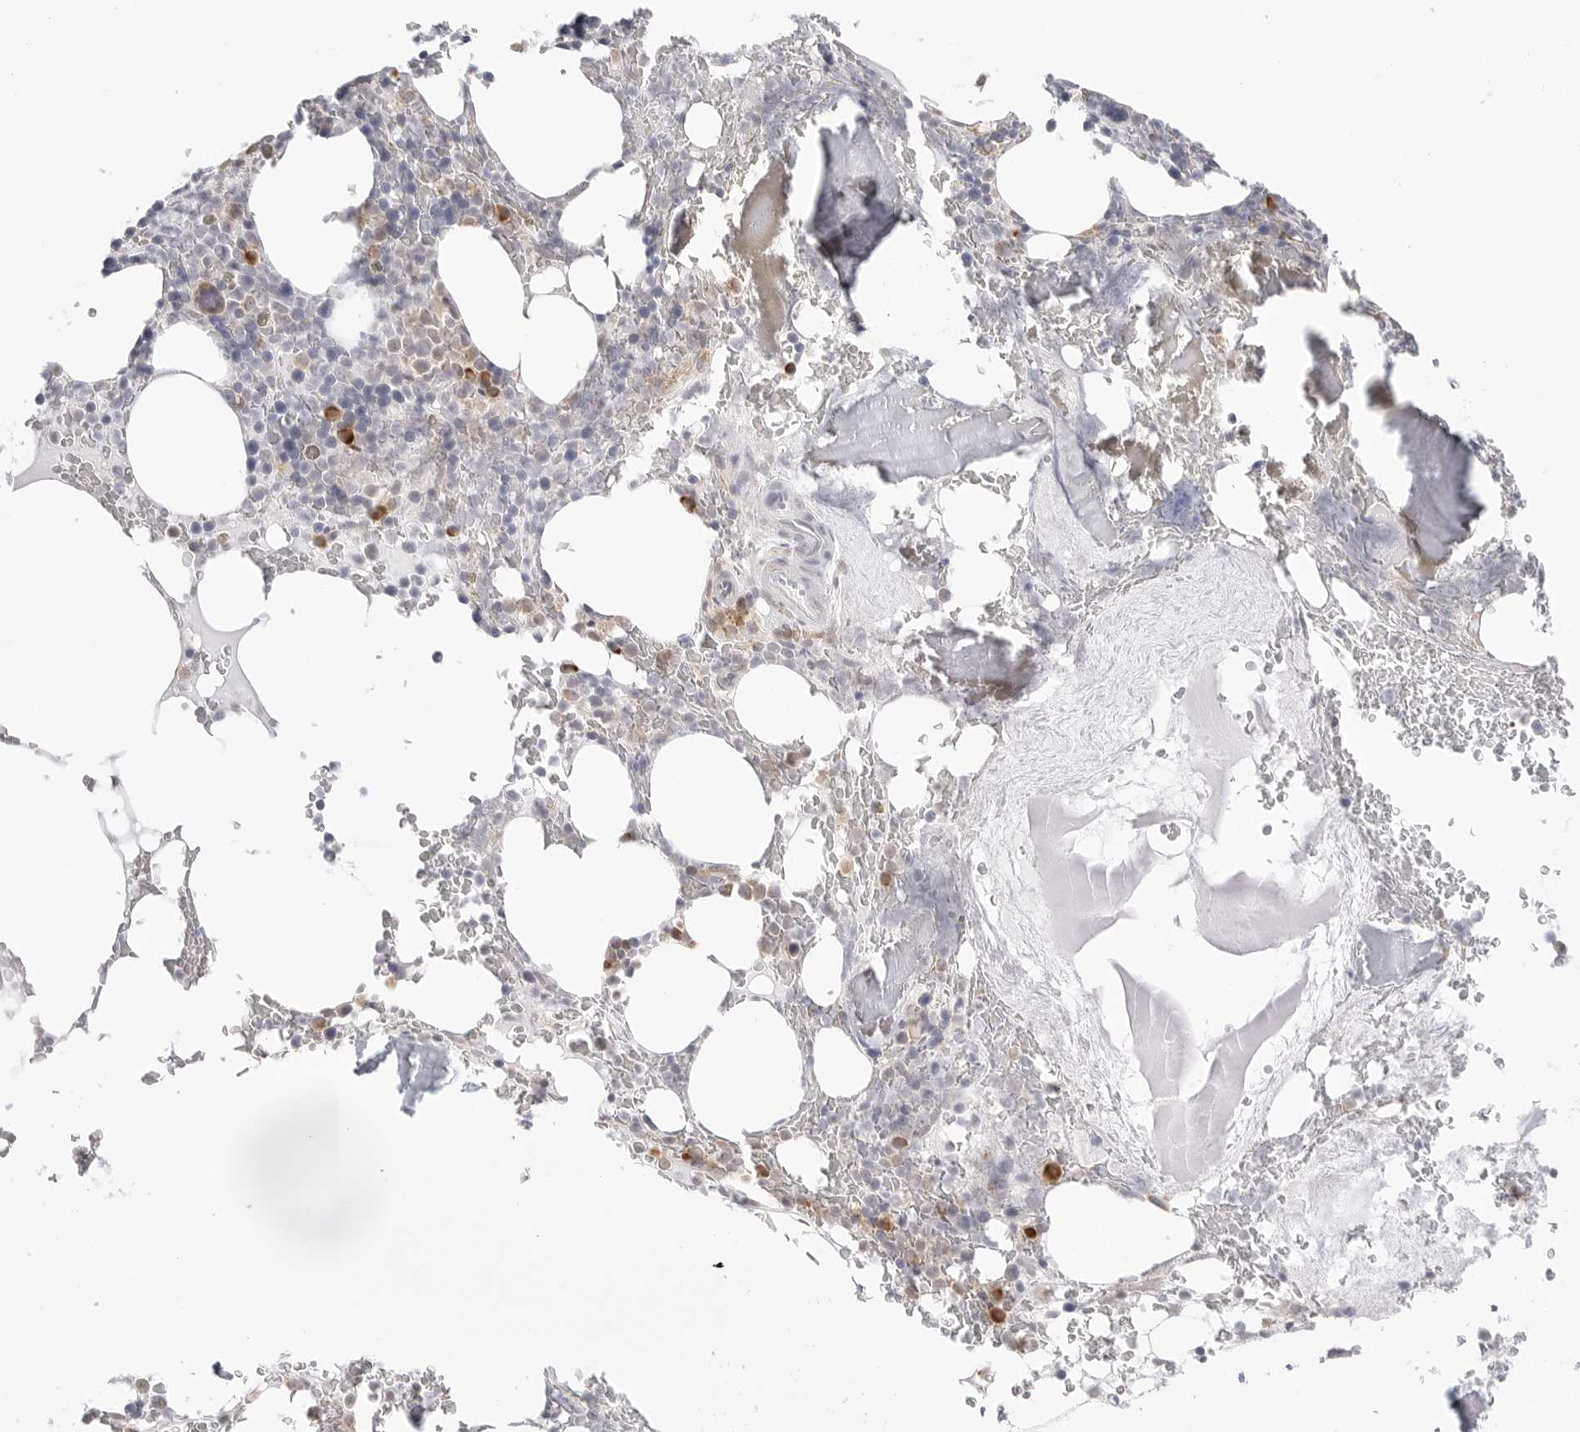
{"staining": {"intensity": "moderate", "quantity": "<25%", "location": "cytoplasmic/membranous"}, "tissue": "bone marrow", "cell_type": "Hematopoietic cells", "image_type": "normal", "snomed": [{"axis": "morphology", "description": "Normal tissue, NOS"}, {"axis": "topography", "description": "Bone marrow"}], "caption": "Immunohistochemical staining of benign human bone marrow exhibits moderate cytoplasmic/membranous protein positivity in about <25% of hematopoietic cells.", "gene": "RPN1", "patient": {"sex": "male", "age": 58}}